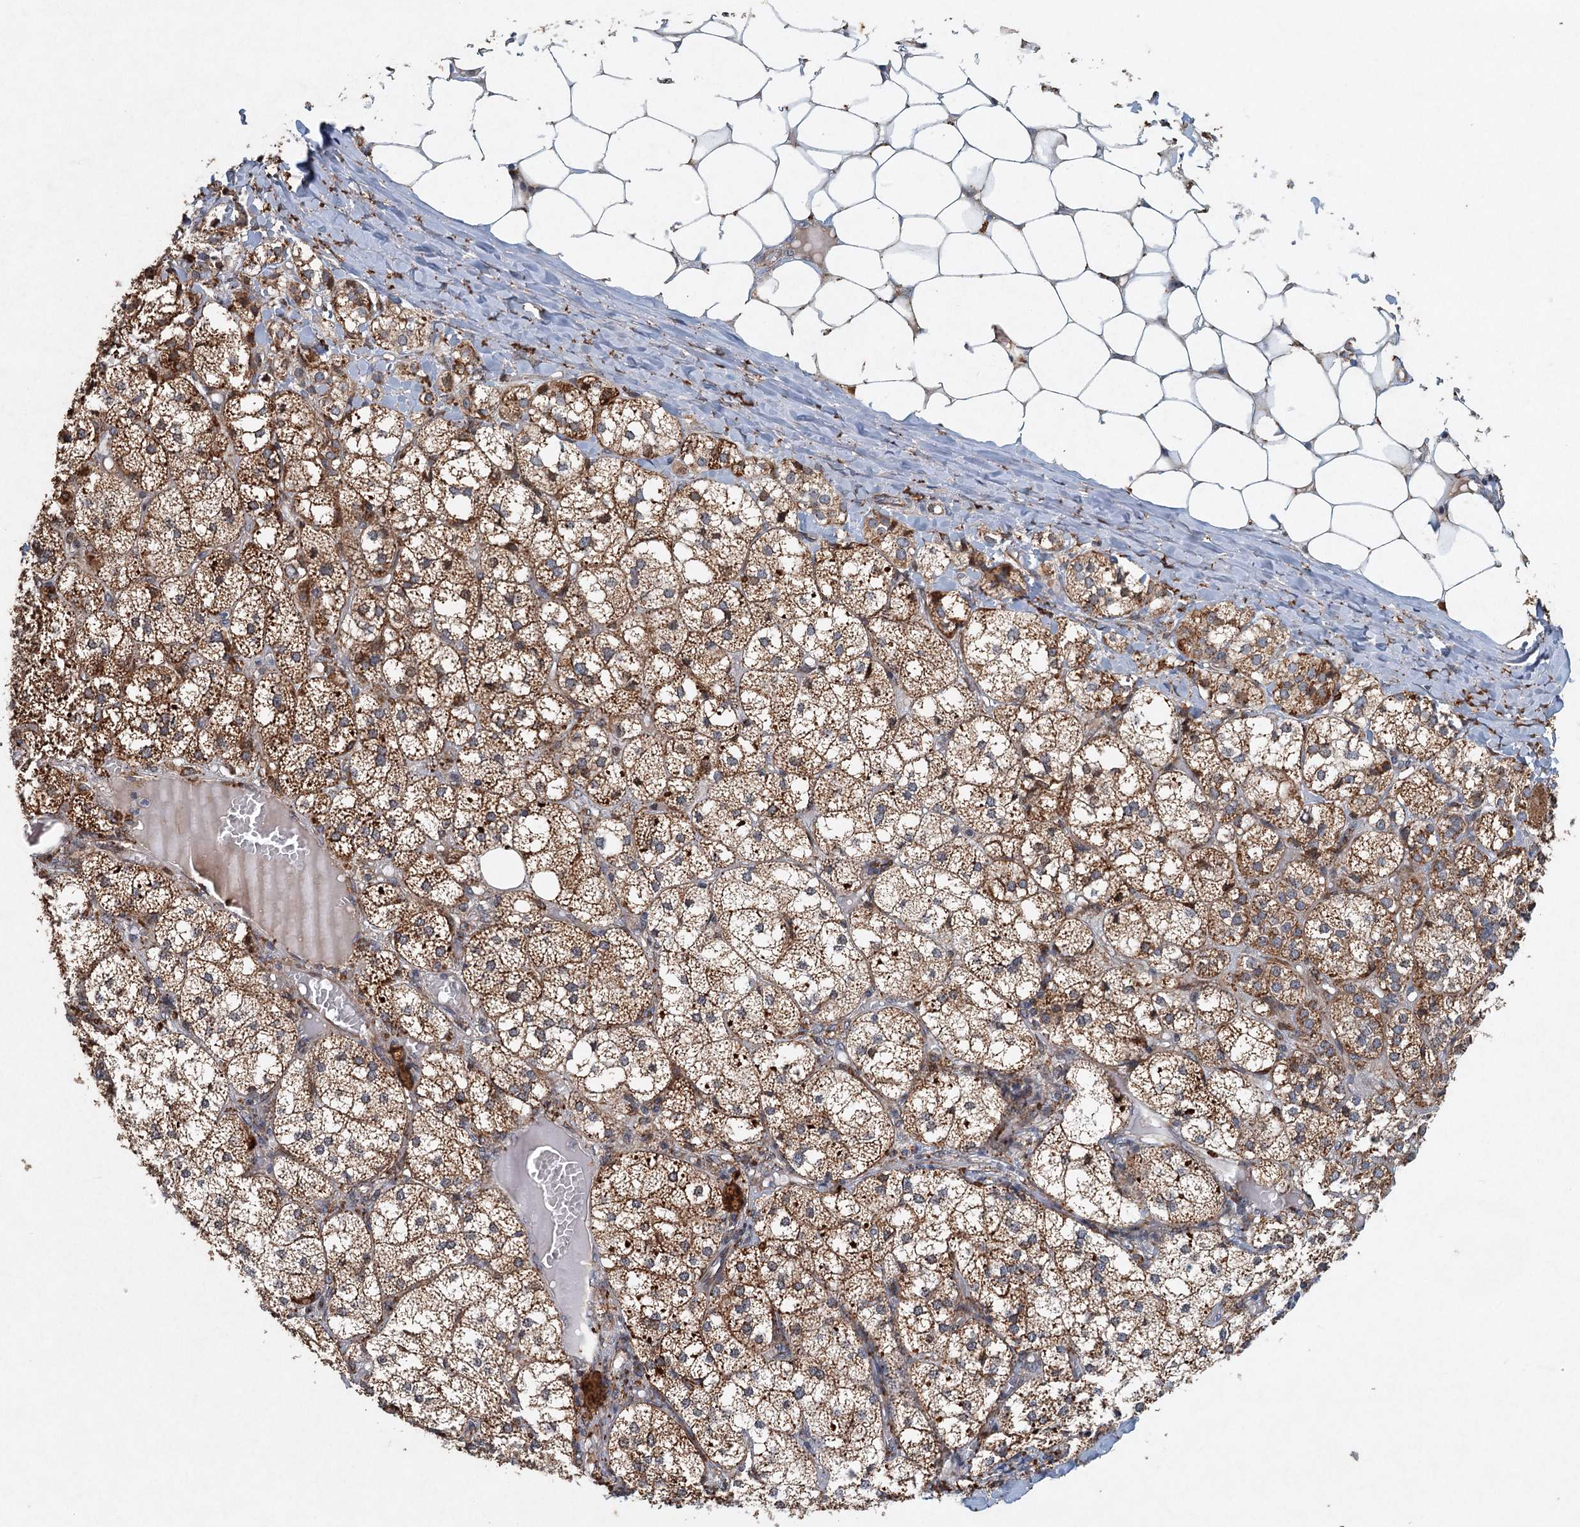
{"staining": {"intensity": "strong", "quantity": ">75%", "location": "cytoplasmic/membranous"}, "tissue": "adrenal gland", "cell_type": "Glandular cells", "image_type": "normal", "snomed": [{"axis": "morphology", "description": "Normal tissue, NOS"}, {"axis": "topography", "description": "Adrenal gland"}], "caption": "The micrograph reveals a brown stain indicating the presence of a protein in the cytoplasmic/membranous of glandular cells in adrenal gland.", "gene": "SRPX2", "patient": {"sex": "female", "age": 61}}